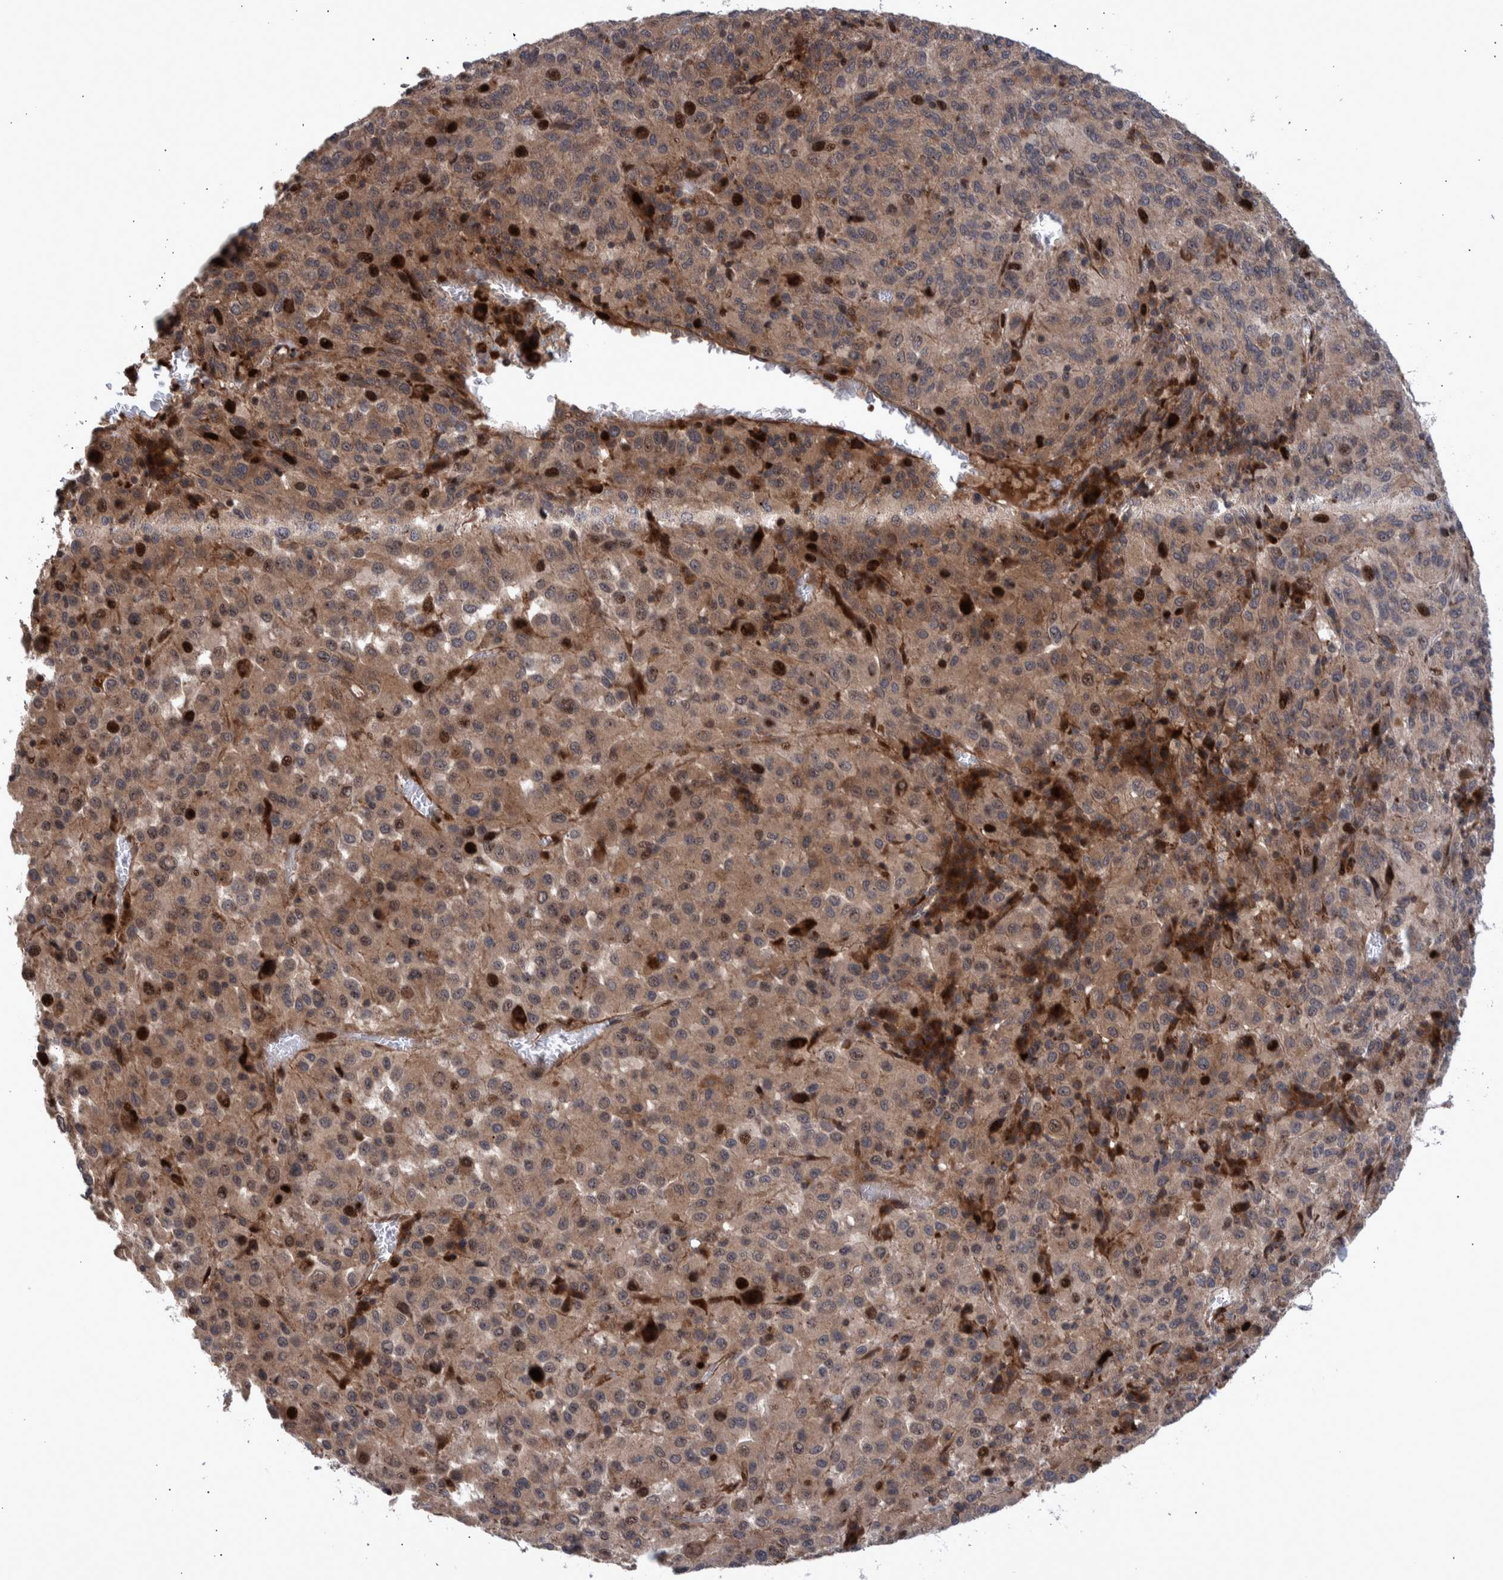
{"staining": {"intensity": "moderate", "quantity": "<25%", "location": "cytoplasmic/membranous,nuclear"}, "tissue": "melanoma", "cell_type": "Tumor cells", "image_type": "cancer", "snomed": [{"axis": "morphology", "description": "Malignant melanoma, Metastatic site"}, {"axis": "topography", "description": "Lung"}], "caption": "Immunohistochemistry (DAB) staining of malignant melanoma (metastatic site) displays moderate cytoplasmic/membranous and nuclear protein positivity in approximately <25% of tumor cells. (DAB IHC, brown staining for protein, blue staining for nuclei).", "gene": "SHISA6", "patient": {"sex": "male", "age": 64}}